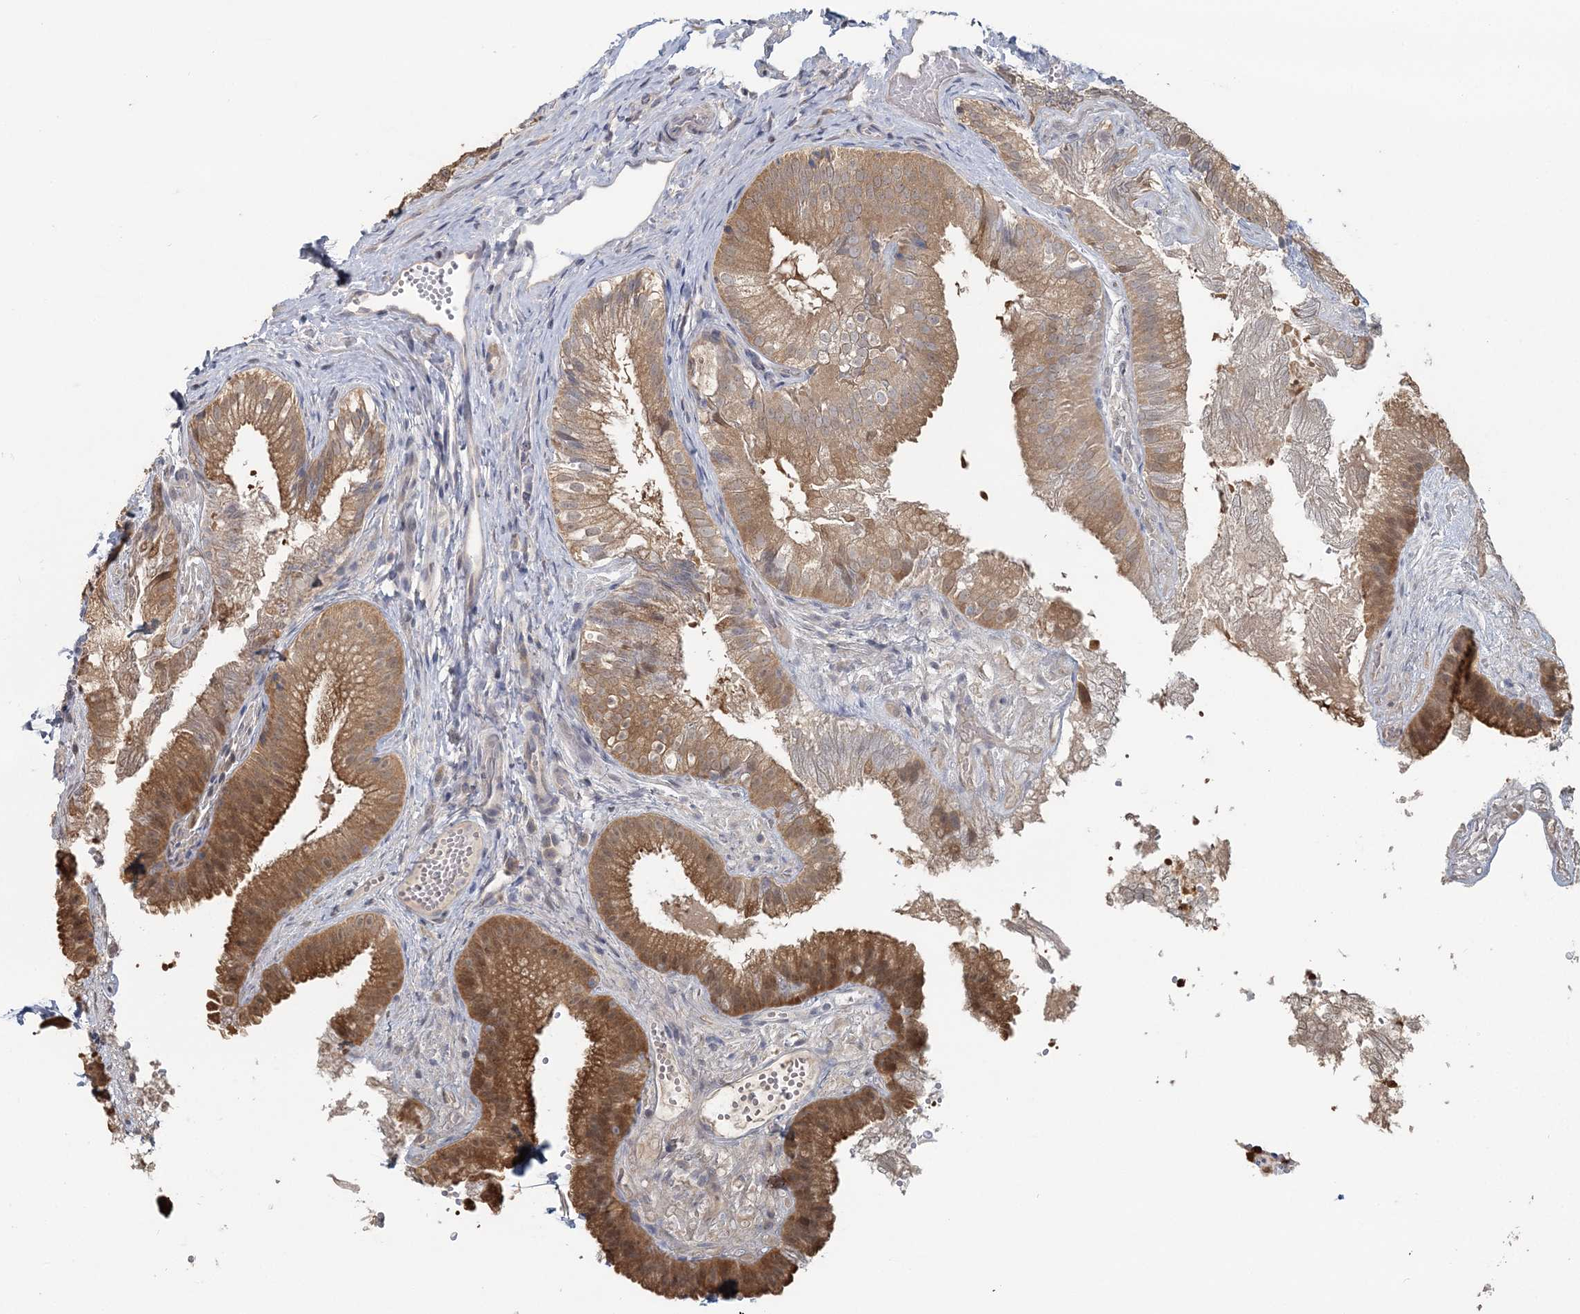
{"staining": {"intensity": "moderate", "quantity": ">75%", "location": "cytoplasmic/membranous"}, "tissue": "gallbladder", "cell_type": "Glandular cells", "image_type": "normal", "snomed": [{"axis": "morphology", "description": "Normal tissue, NOS"}, {"axis": "topography", "description": "Gallbladder"}], "caption": "A histopathology image of human gallbladder stained for a protein demonstrates moderate cytoplasmic/membranous brown staining in glandular cells.", "gene": "CMBL", "patient": {"sex": "female", "age": 30}}